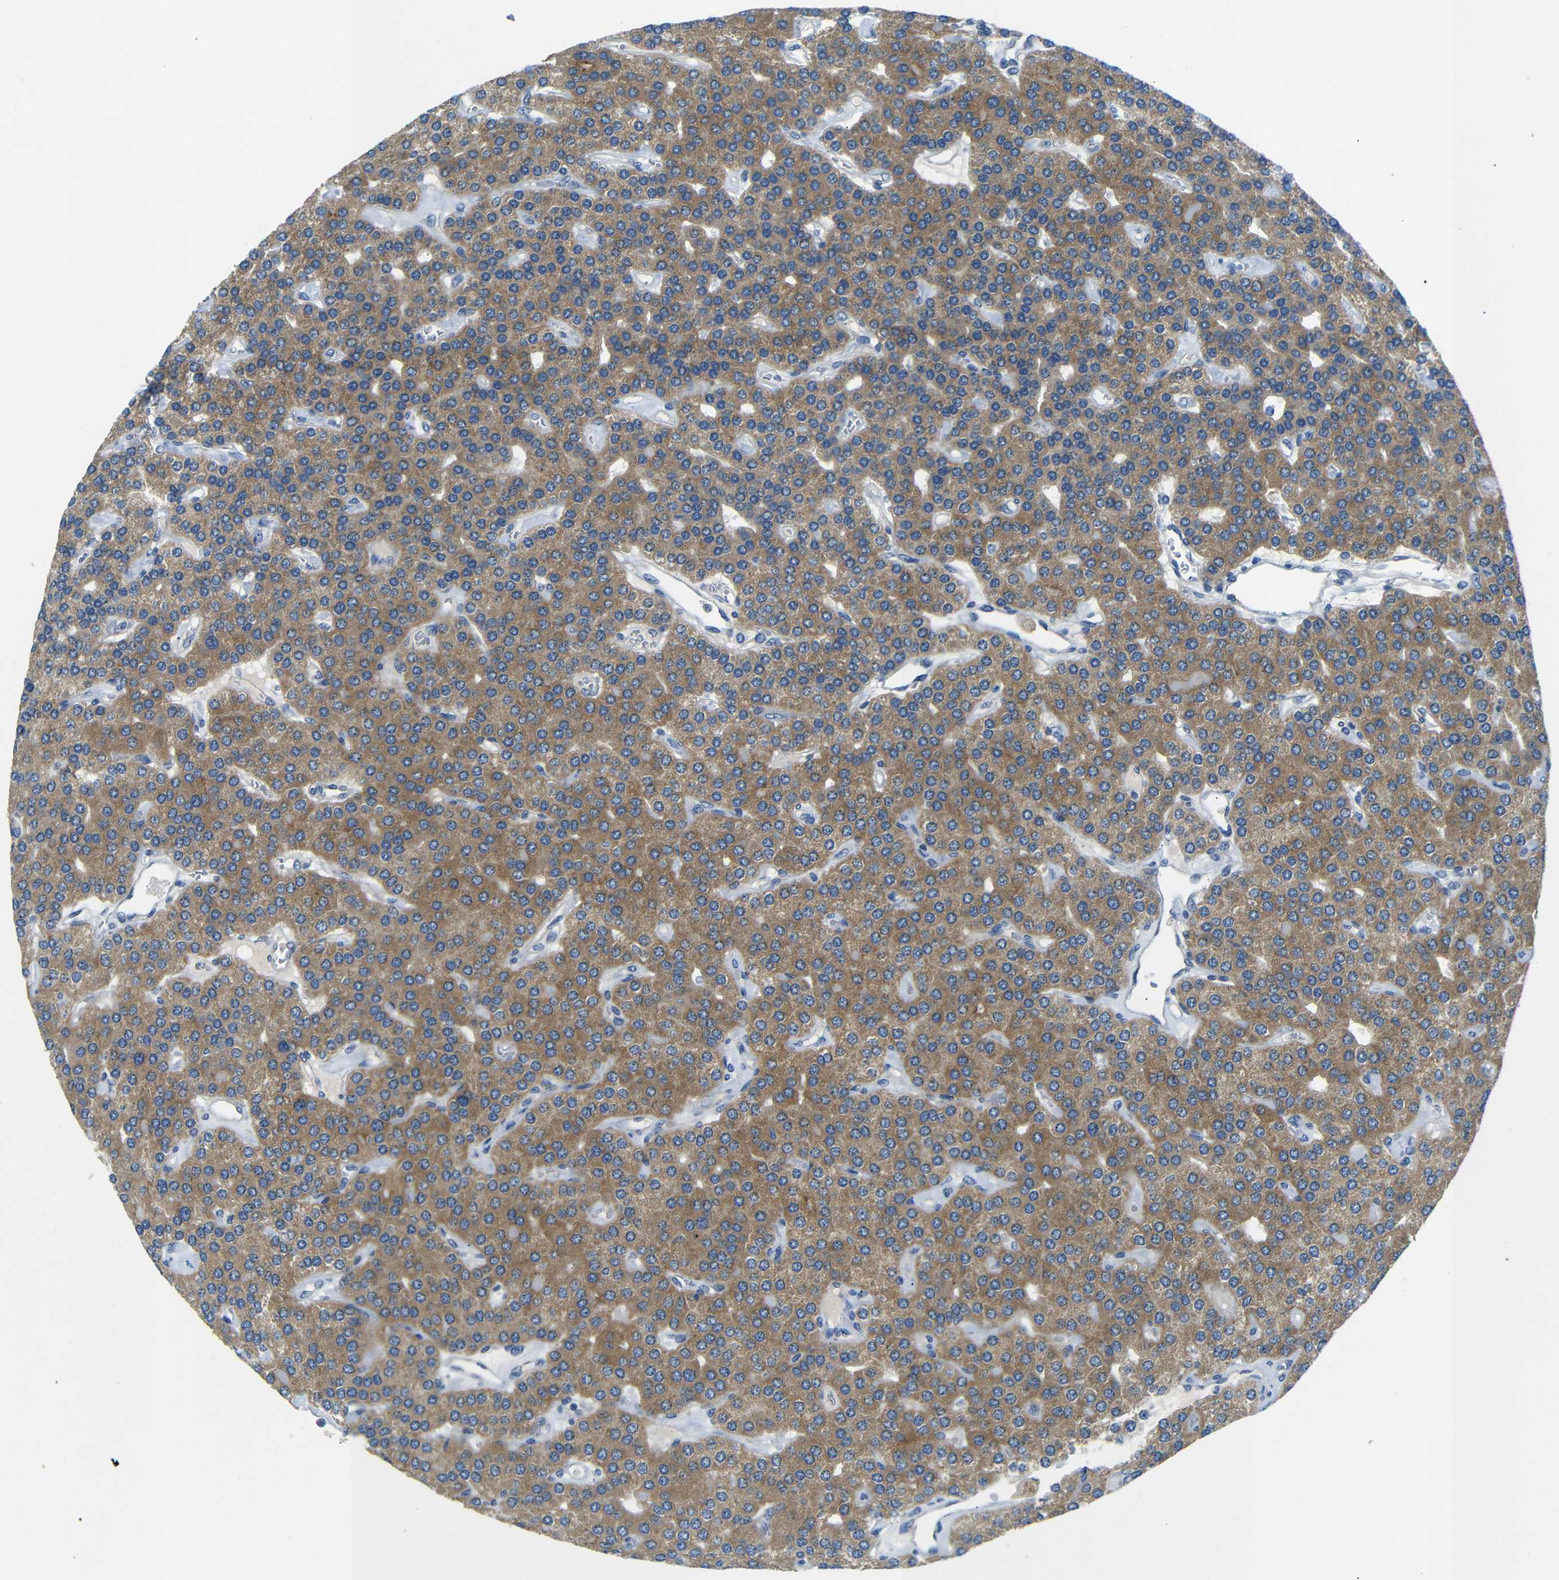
{"staining": {"intensity": "moderate", "quantity": ">75%", "location": "cytoplasmic/membranous"}, "tissue": "parathyroid gland", "cell_type": "Glandular cells", "image_type": "normal", "snomed": [{"axis": "morphology", "description": "Normal tissue, NOS"}, {"axis": "morphology", "description": "Adenoma, NOS"}, {"axis": "topography", "description": "Parathyroid gland"}], "caption": "DAB (3,3'-diaminobenzidine) immunohistochemical staining of benign human parathyroid gland exhibits moderate cytoplasmic/membranous protein staining in about >75% of glandular cells.", "gene": "DCP1A", "patient": {"sex": "female", "age": 86}}